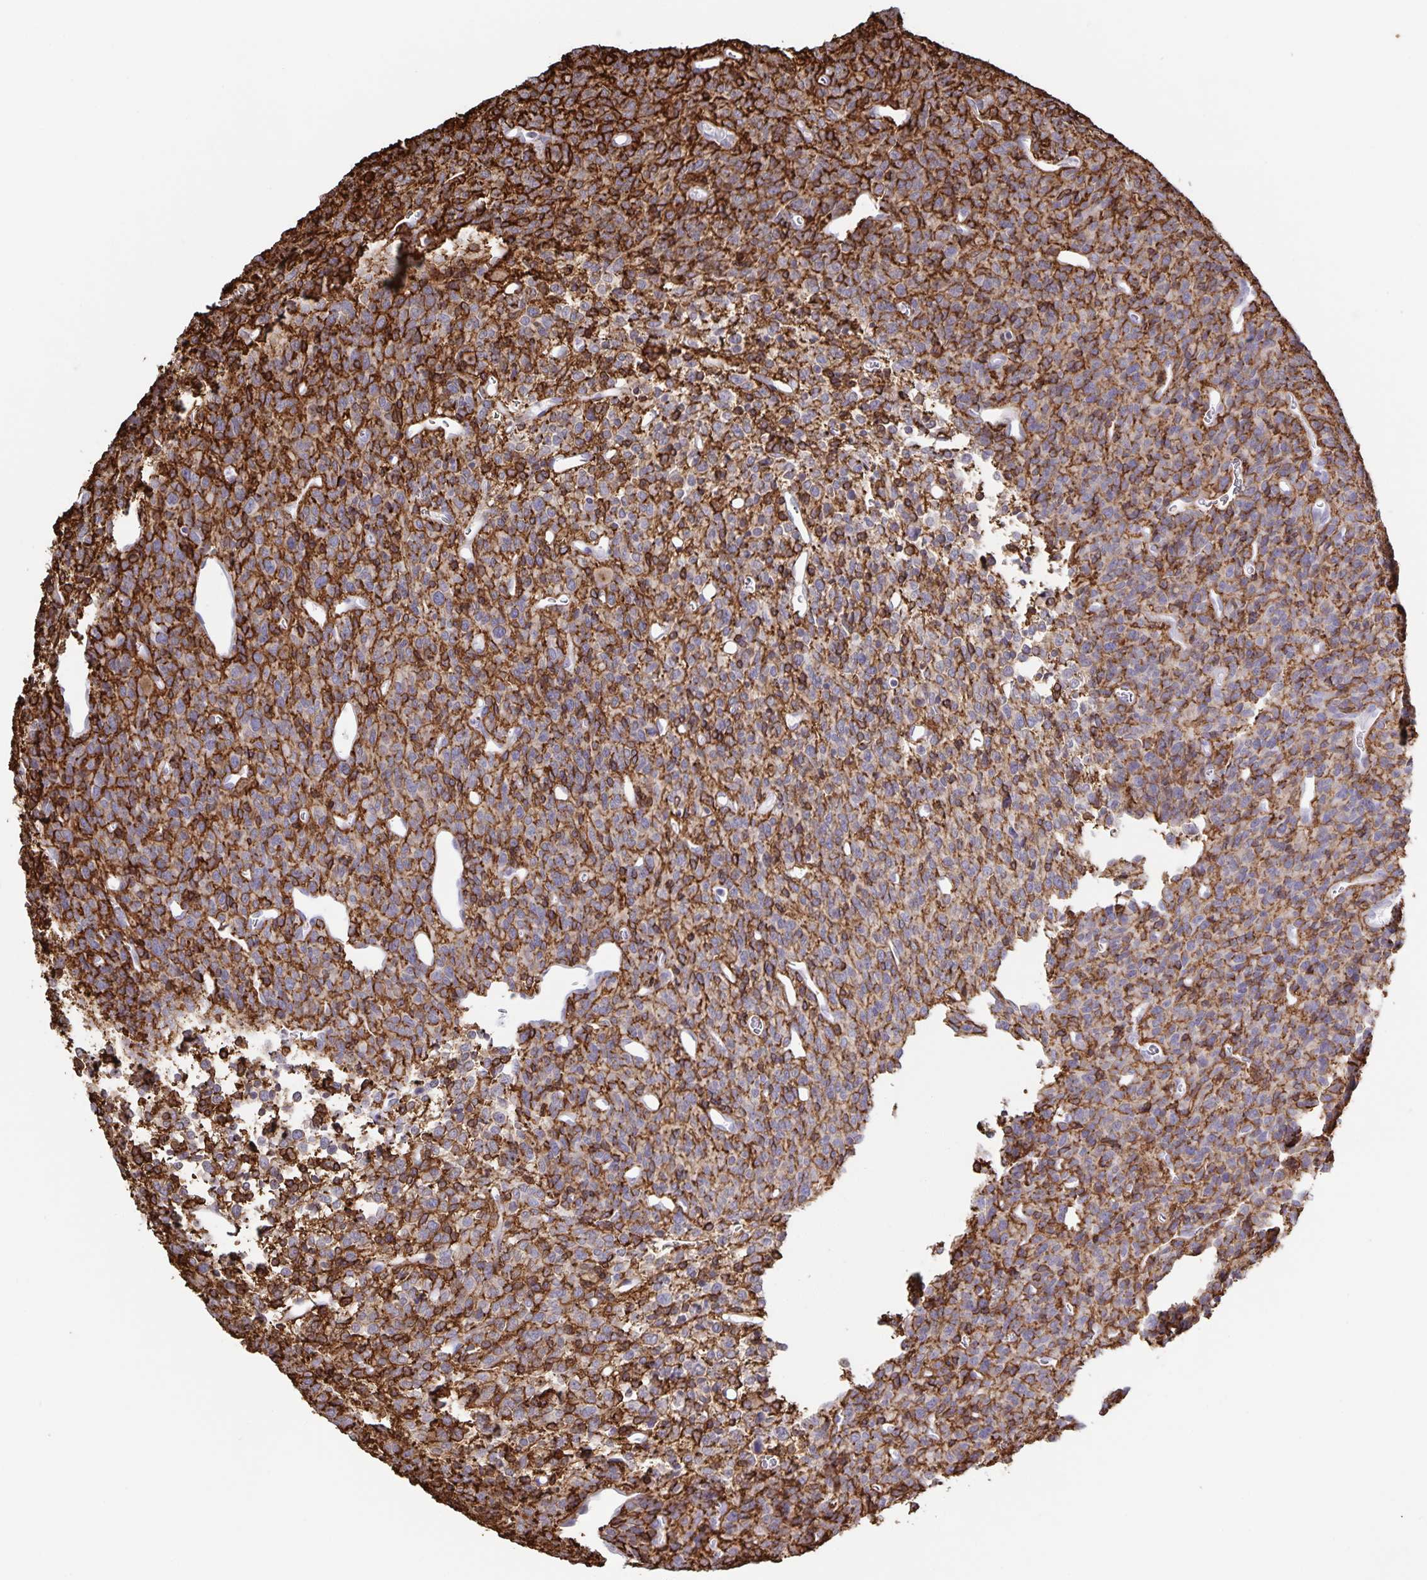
{"staining": {"intensity": "weak", "quantity": "<25%", "location": "cytoplasmic/membranous"}, "tissue": "glioma", "cell_type": "Tumor cells", "image_type": "cancer", "snomed": [{"axis": "morphology", "description": "Glioma, malignant, High grade"}, {"axis": "topography", "description": "Brain"}], "caption": "This is an immunohistochemistry (IHC) histopathology image of human malignant high-grade glioma. There is no staining in tumor cells.", "gene": "AQP4", "patient": {"sex": "male", "age": 76}}